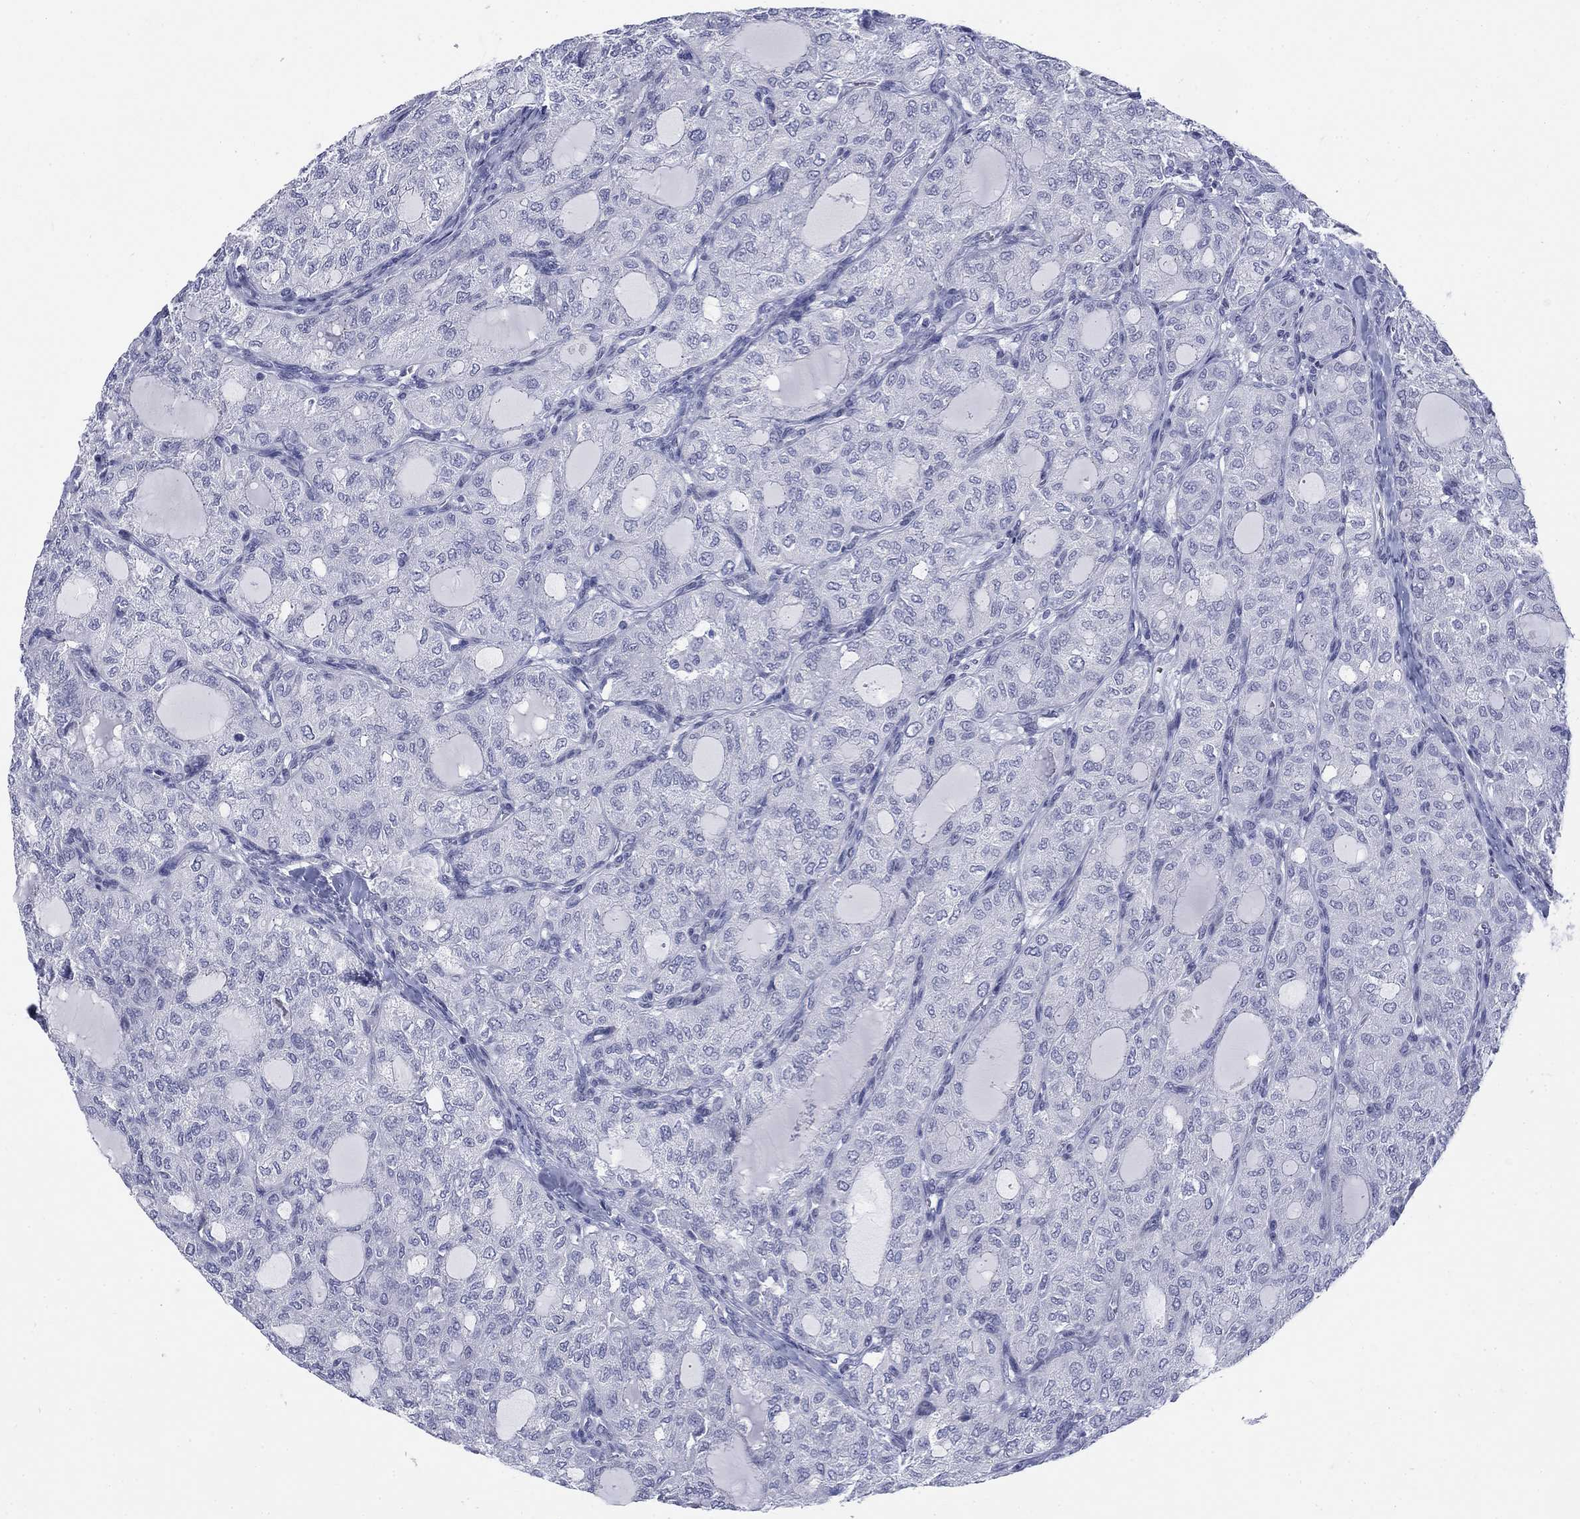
{"staining": {"intensity": "negative", "quantity": "none", "location": "none"}, "tissue": "thyroid cancer", "cell_type": "Tumor cells", "image_type": "cancer", "snomed": [{"axis": "morphology", "description": "Follicular adenoma carcinoma, NOS"}, {"axis": "topography", "description": "Thyroid gland"}], "caption": "Thyroid follicular adenoma carcinoma was stained to show a protein in brown. There is no significant positivity in tumor cells.", "gene": "ECEL1", "patient": {"sex": "male", "age": 75}}